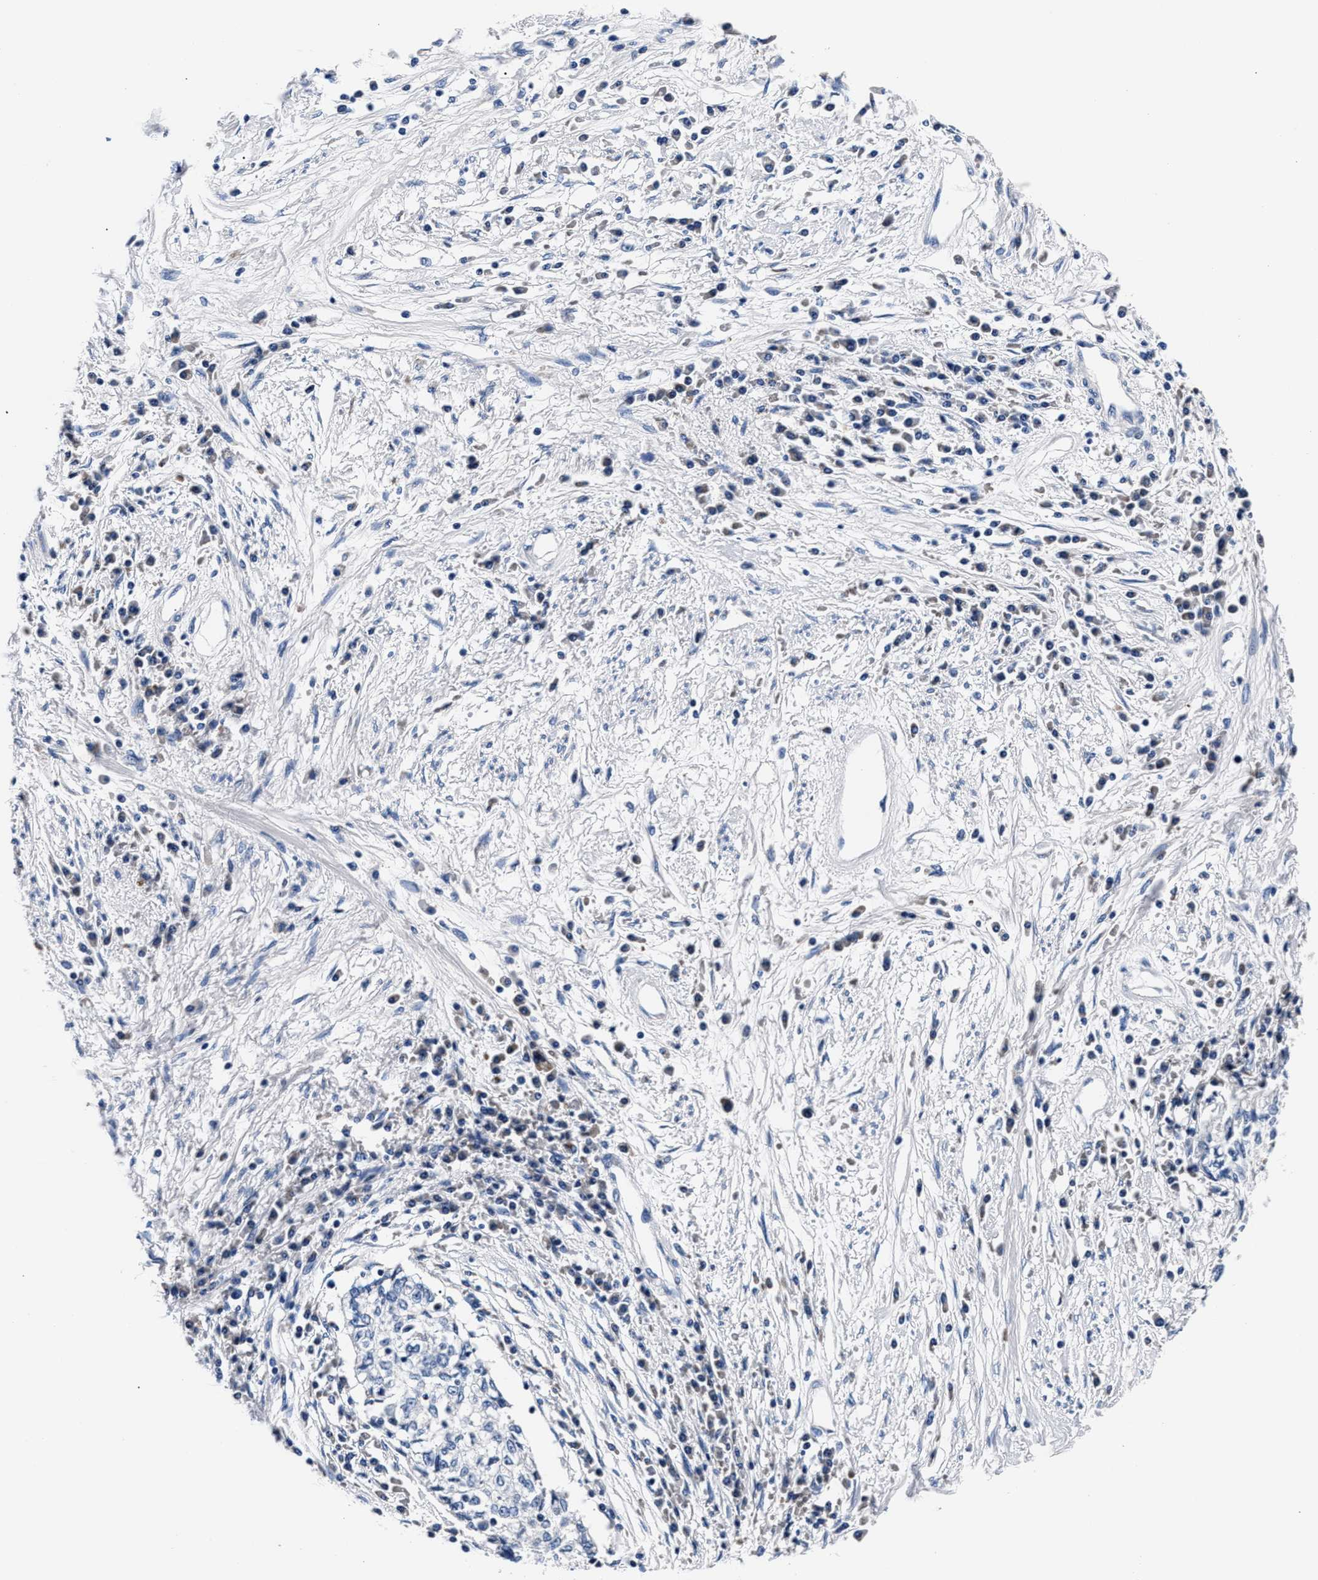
{"staining": {"intensity": "negative", "quantity": "none", "location": "none"}, "tissue": "cervical cancer", "cell_type": "Tumor cells", "image_type": "cancer", "snomed": [{"axis": "morphology", "description": "Squamous cell carcinoma, NOS"}, {"axis": "topography", "description": "Cervix"}], "caption": "This is an immunohistochemistry (IHC) micrograph of human squamous cell carcinoma (cervical). There is no staining in tumor cells.", "gene": "PHF24", "patient": {"sex": "female", "age": 57}}